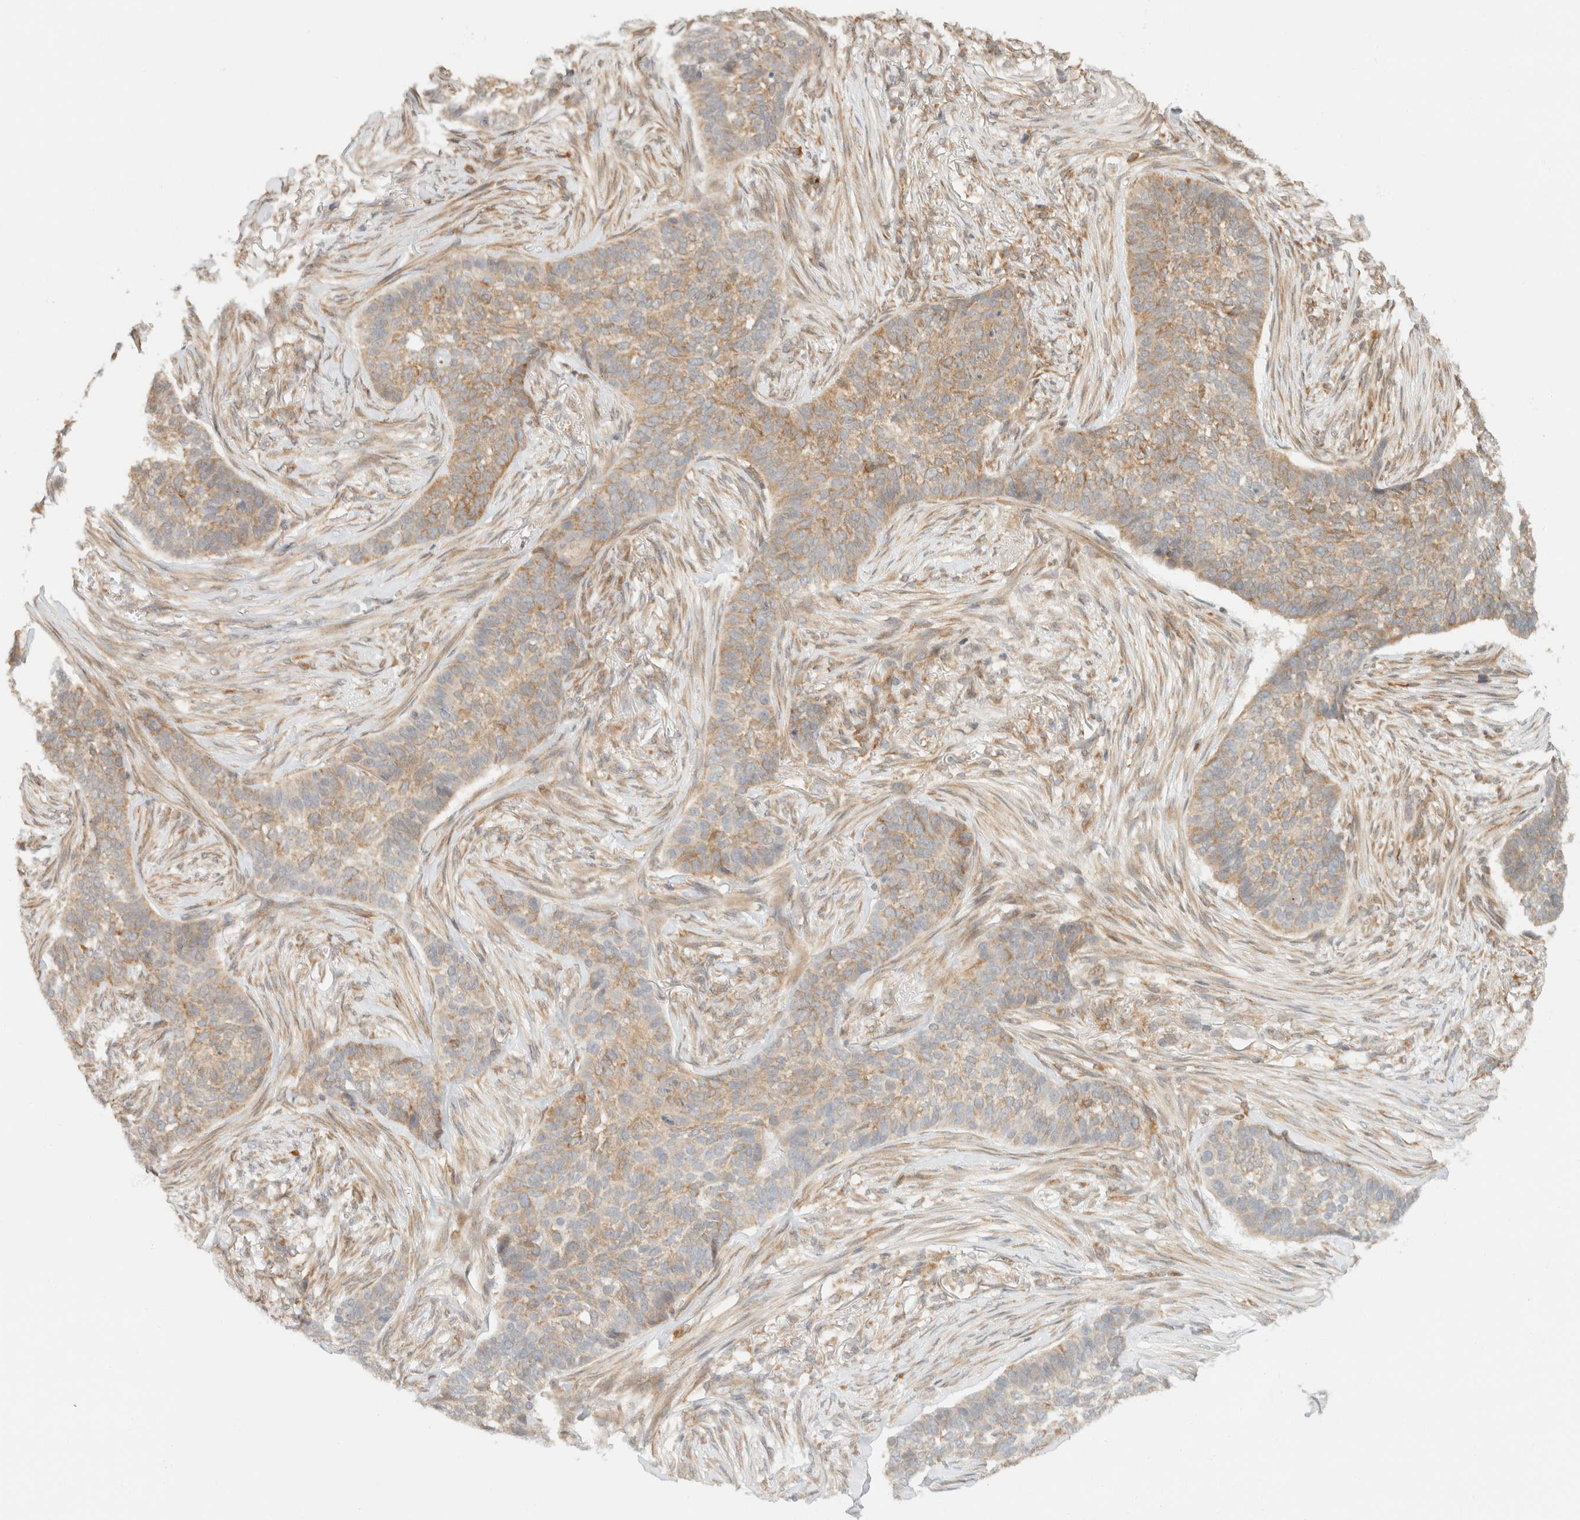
{"staining": {"intensity": "moderate", "quantity": ">75%", "location": "cytoplasmic/membranous"}, "tissue": "skin cancer", "cell_type": "Tumor cells", "image_type": "cancer", "snomed": [{"axis": "morphology", "description": "Basal cell carcinoma"}, {"axis": "topography", "description": "Skin"}], "caption": "Protein staining demonstrates moderate cytoplasmic/membranous staining in approximately >75% of tumor cells in skin cancer.", "gene": "TACC1", "patient": {"sex": "male", "age": 85}}